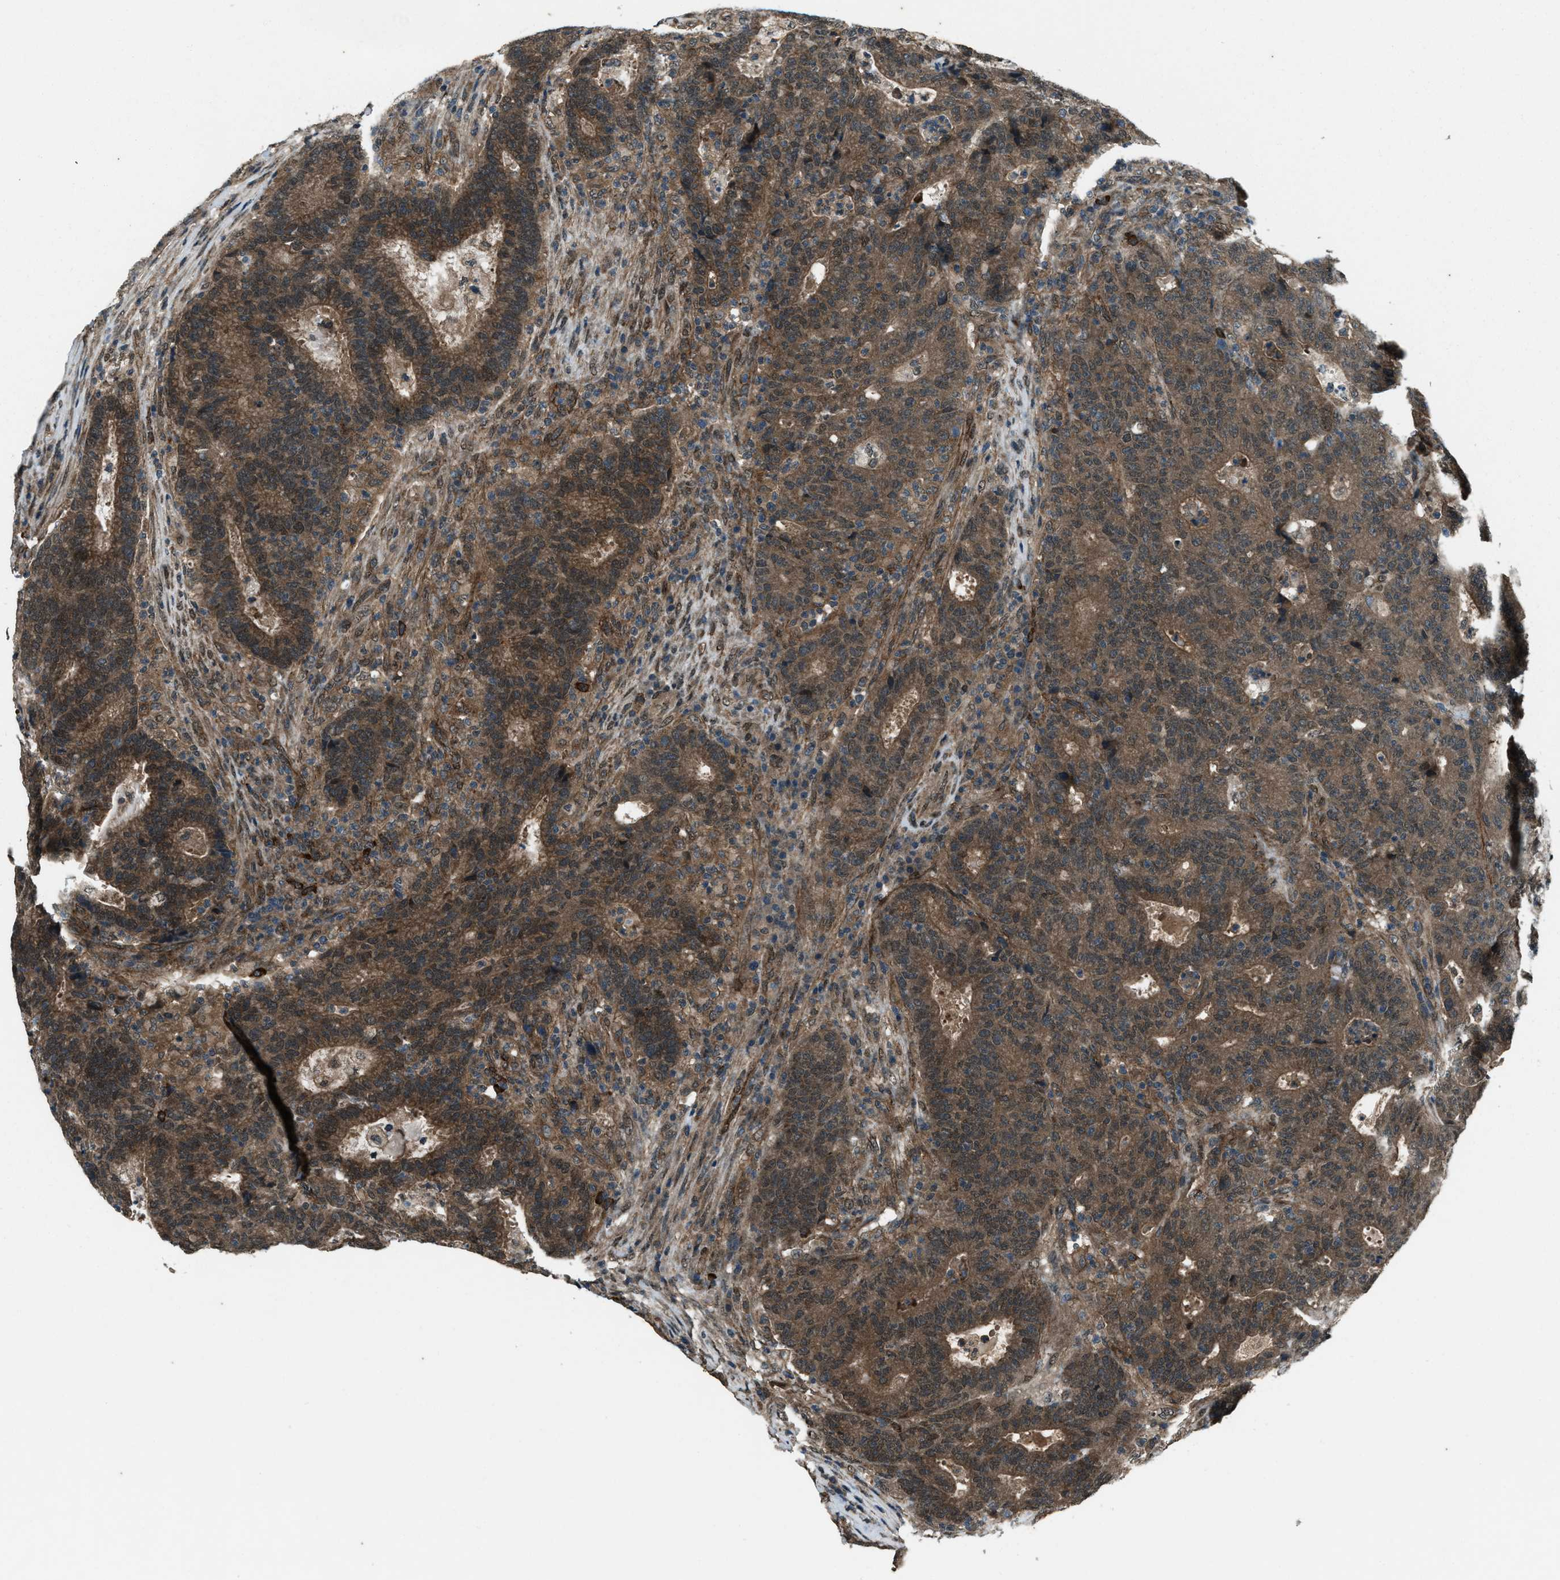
{"staining": {"intensity": "moderate", "quantity": ">75%", "location": "cytoplasmic/membranous"}, "tissue": "colorectal cancer", "cell_type": "Tumor cells", "image_type": "cancer", "snomed": [{"axis": "morphology", "description": "Adenocarcinoma, NOS"}, {"axis": "topography", "description": "Colon"}], "caption": "The photomicrograph shows a brown stain indicating the presence of a protein in the cytoplasmic/membranous of tumor cells in colorectal cancer (adenocarcinoma). The protein is shown in brown color, while the nuclei are stained blue.", "gene": "SVIL", "patient": {"sex": "female", "age": 75}}